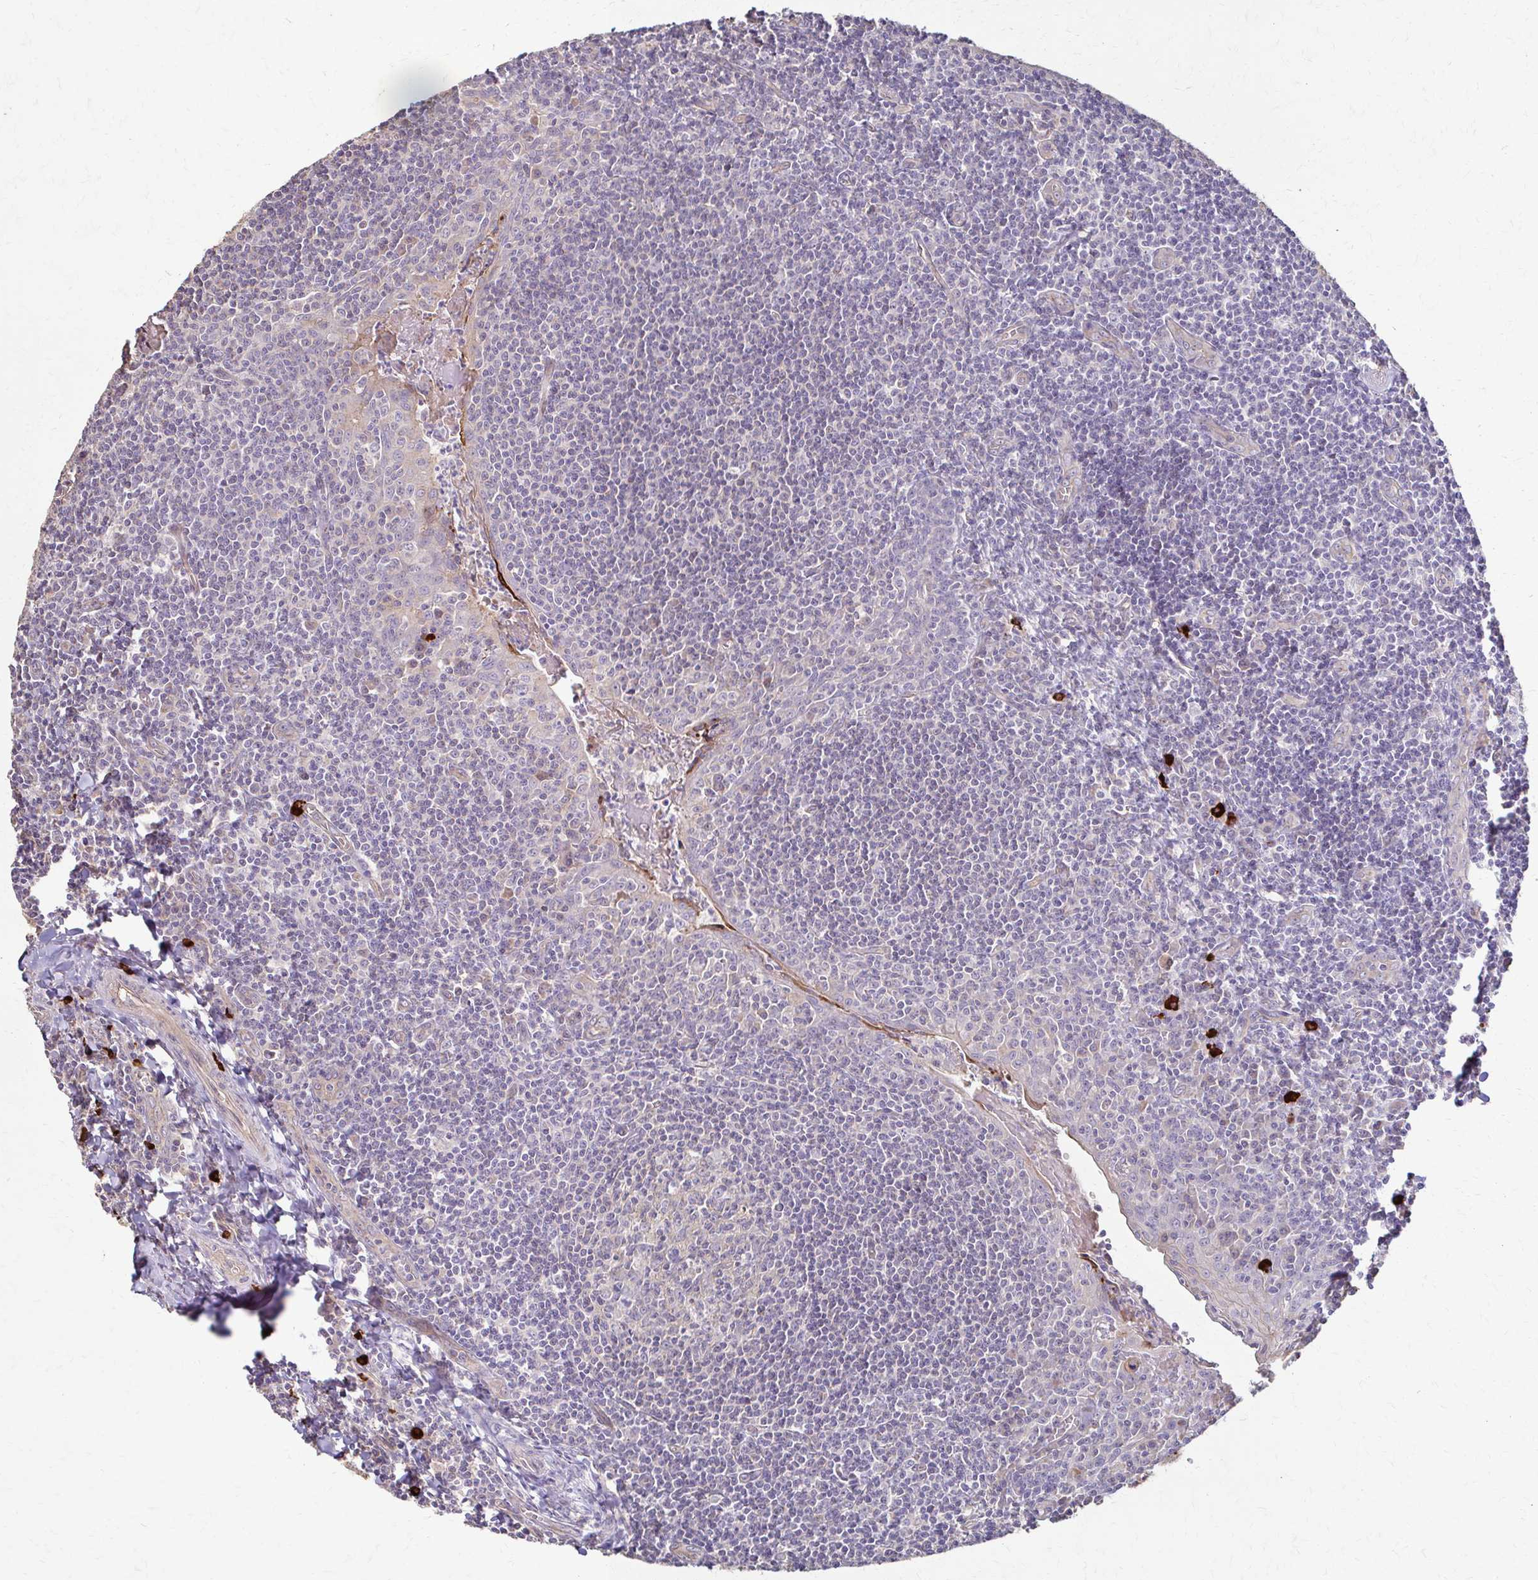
{"staining": {"intensity": "negative", "quantity": "none", "location": "none"}, "tissue": "tonsil", "cell_type": "Germinal center cells", "image_type": "normal", "snomed": [{"axis": "morphology", "description": "Normal tissue, NOS"}, {"axis": "morphology", "description": "Inflammation, NOS"}, {"axis": "topography", "description": "Tonsil"}], "caption": "A photomicrograph of human tonsil is negative for staining in germinal center cells. The staining is performed using DAB brown chromogen with nuclei counter-stained in using hematoxylin.", "gene": "IL18BP", "patient": {"sex": "female", "age": 31}}